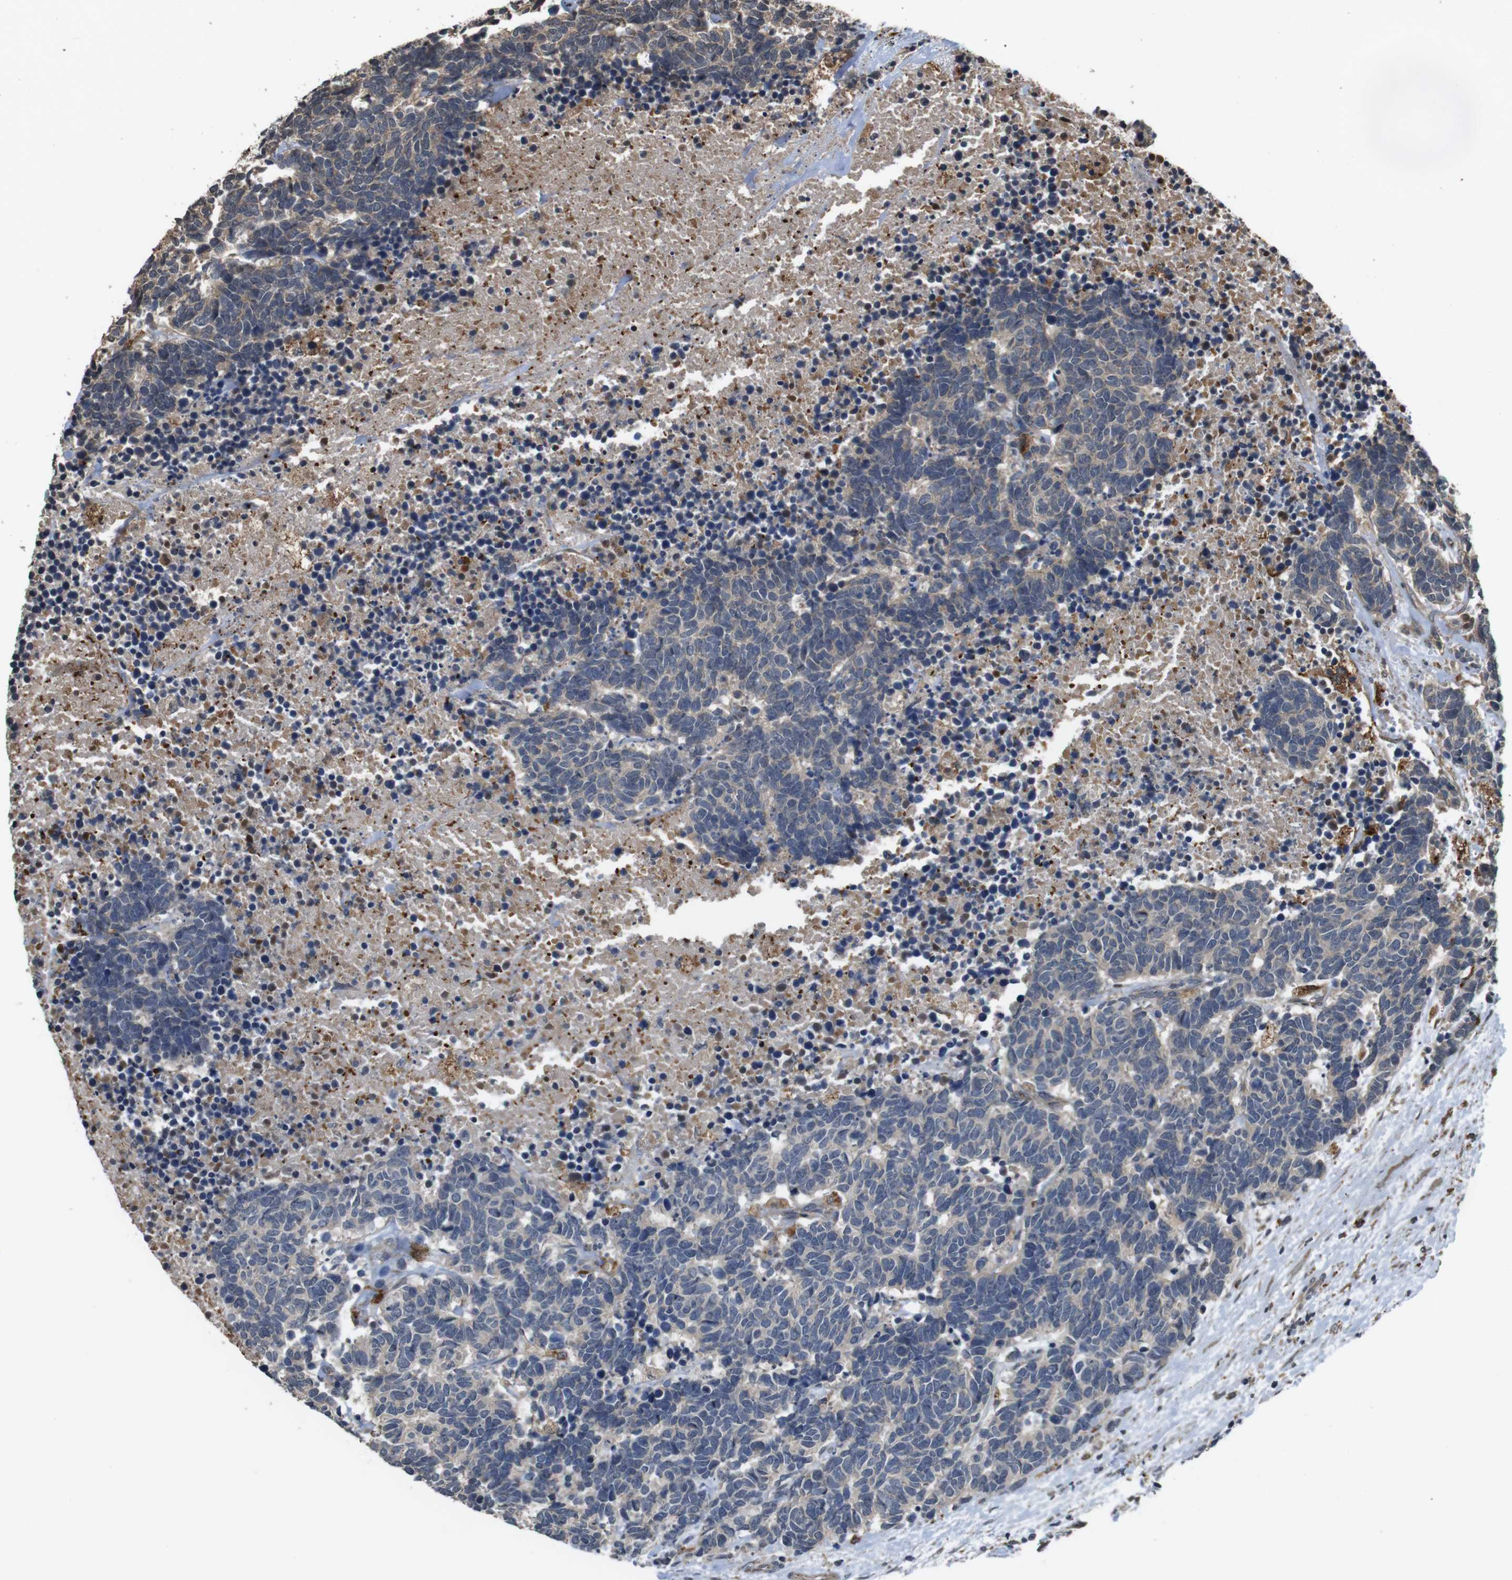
{"staining": {"intensity": "weak", "quantity": "<25%", "location": "cytoplasmic/membranous"}, "tissue": "carcinoid", "cell_type": "Tumor cells", "image_type": "cancer", "snomed": [{"axis": "morphology", "description": "Carcinoma, NOS"}, {"axis": "morphology", "description": "Carcinoid, malignant, NOS"}, {"axis": "topography", "description": "Urinary bladder"}], "caption": "Carcinoma stained for a protein using immunohistochemistry exhibits no positivity tumor cells.", "gene": "FZD10", "patient": {"sex": "male", "age": 57}}